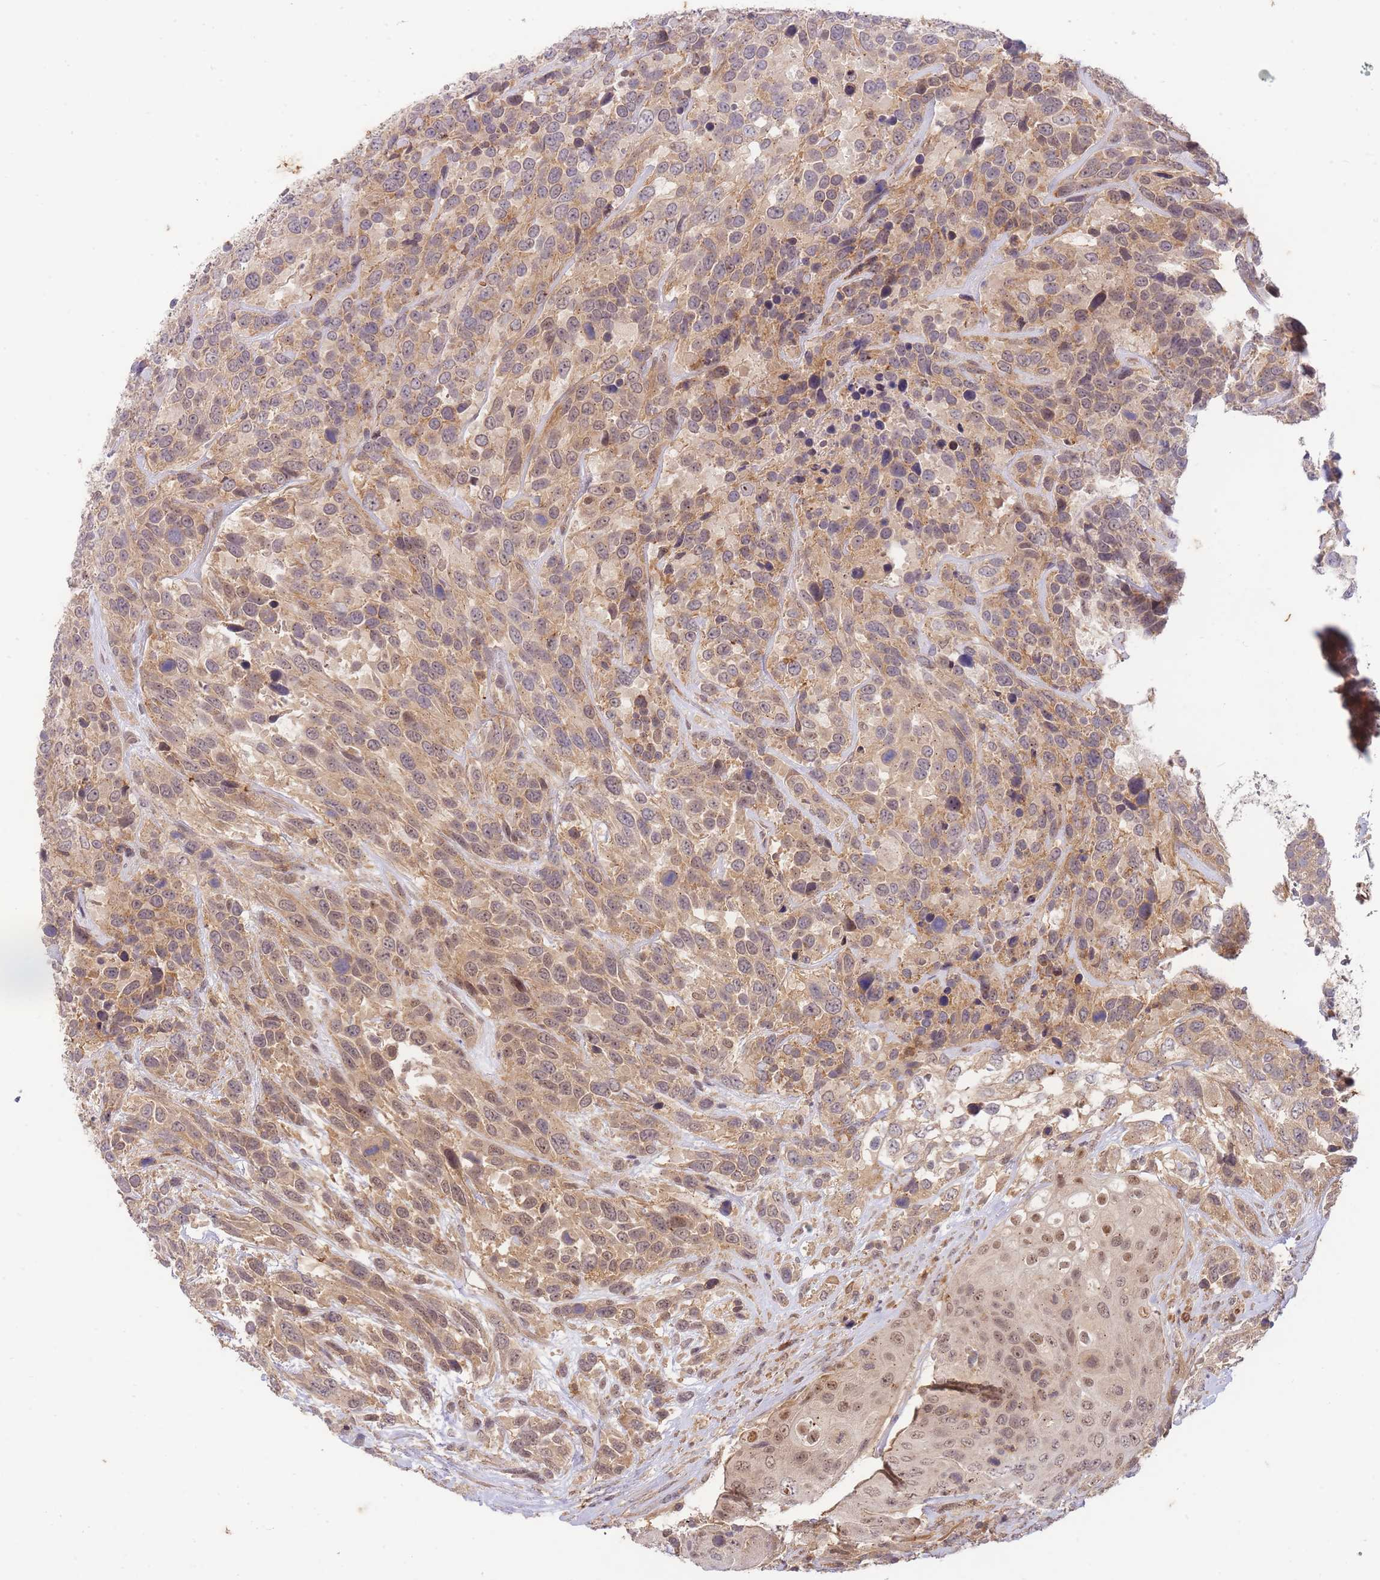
{"staining": {"intensity": "moderate", "quantity": ">75%", "location": "cytoplasmic/membranous,nuclear"}, "tissue": "urothelial cancer", "cell_type": "Tumor cells", "image_type": "cancer", "snomed": [{"axis": "morphology", "description": "Urothelial carcinoma, High grade"}, {"axis": "topography", "description": "Urinary bladder"}], "caption": "Immunohistochemical staining of high-grade urothelial carcinoma reveals medium levels of moderate cytoplasmic/membranous and nuclear protein expression in about >75% of tumor cells. The staining is performed using DAB brown chromogen to label protein expression. The nuclei are counter-stained blue using hematoxylin.", "gene": "ST8SIA4", "patient": {"sex": "female", "age": 70}}